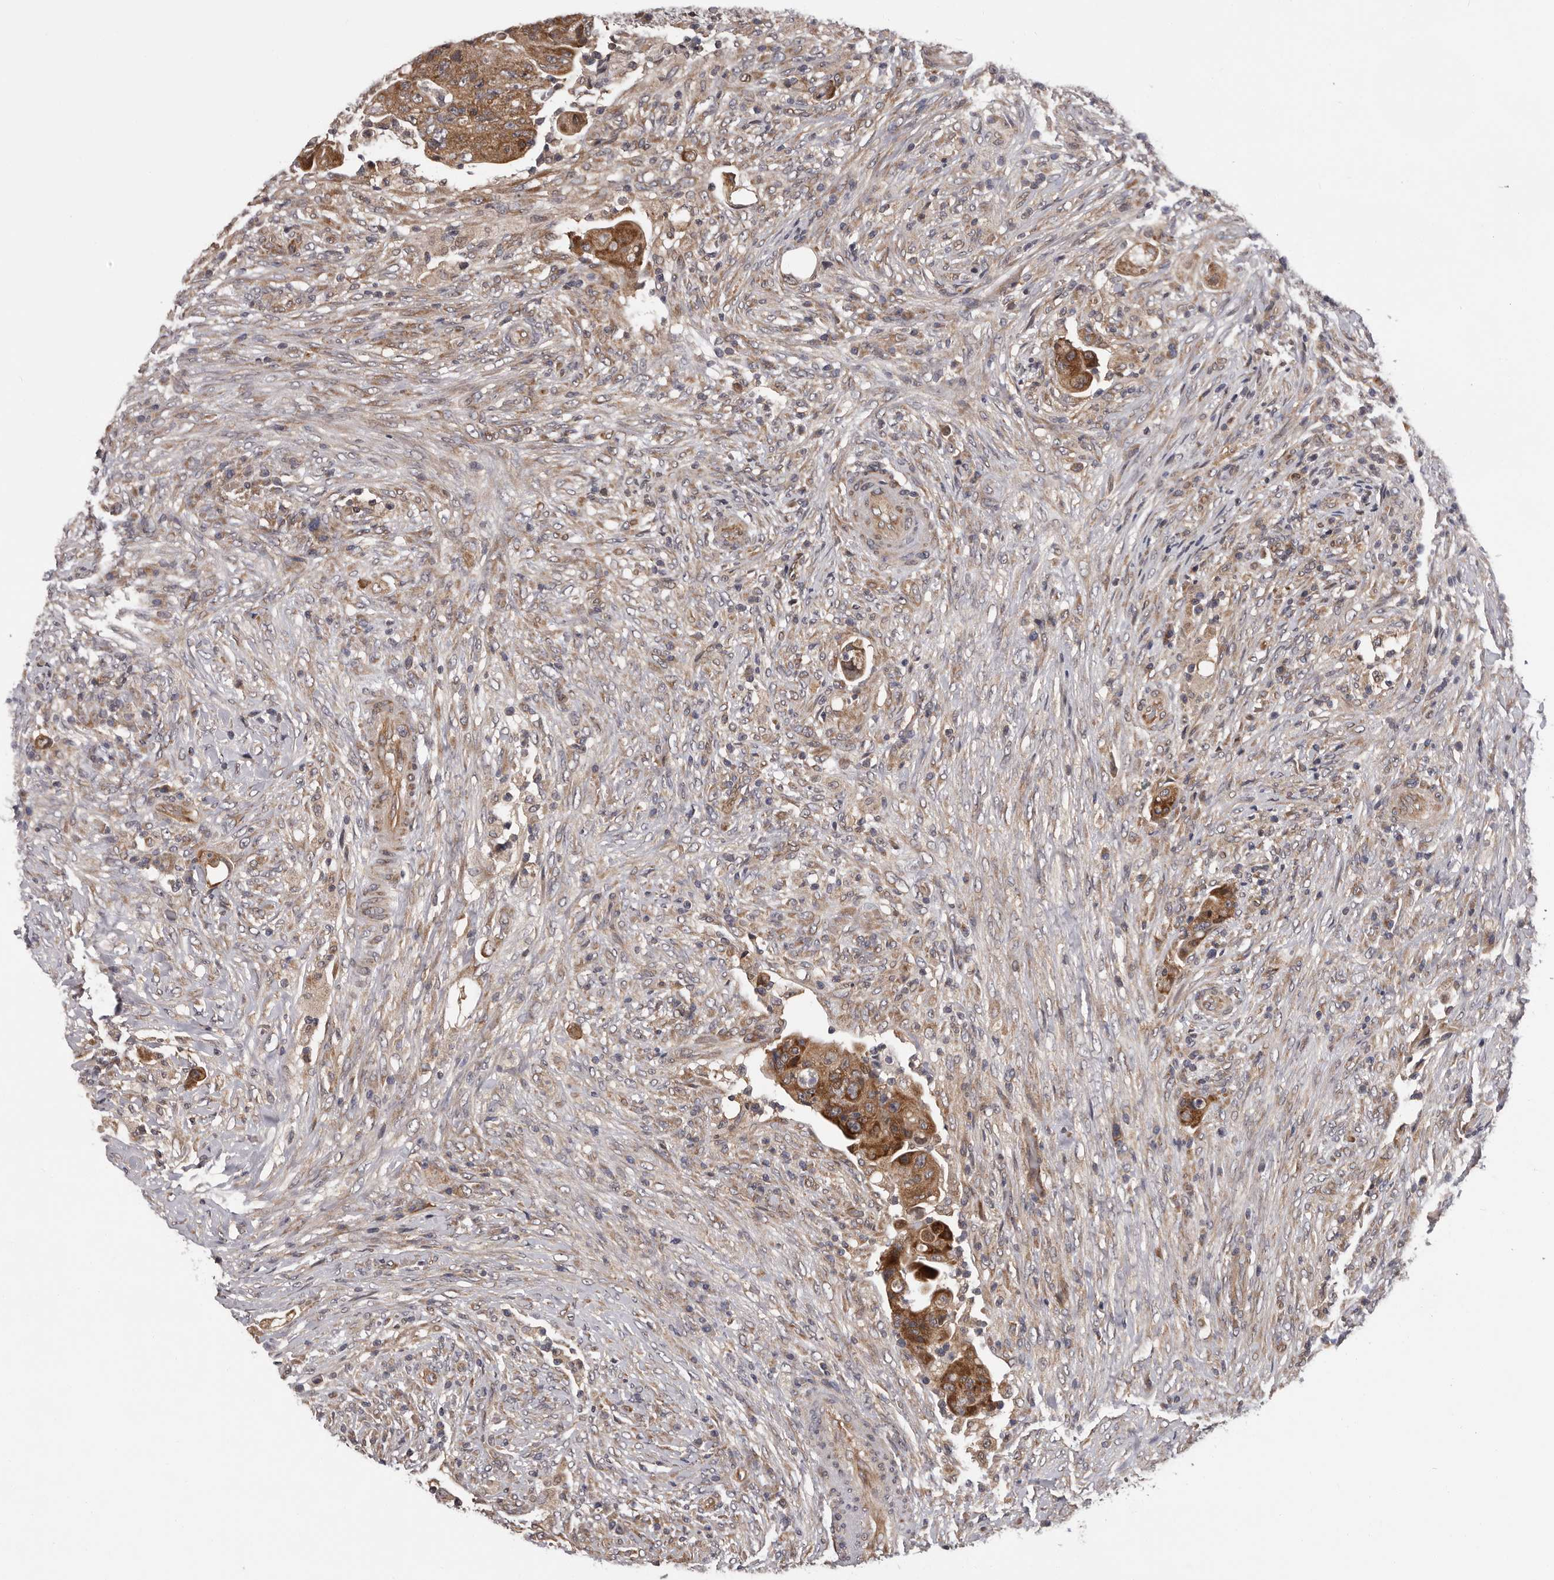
{"staining": {"intensity": "moderate", "quantity": ">75%", "location": "cytoplasmic/membranous"}, "tissue": "colorectal cancer", "cell_type": "Tumor cells", "image_type": "cancer", "snomed": [{"axis": "morphology", "description": "Adenocarcinoma, NOS"}, {"axis": "topography", "description": "Rectum"}], "caption": "Approximately >75% of tumor cells in human colorectal cancer show moderate cytoplasmic/membranous protein positivity as visualized by brown immunohistochemical staining.", "gene": "VPS37A", "patient": {"sex": "female", "age": 71}}